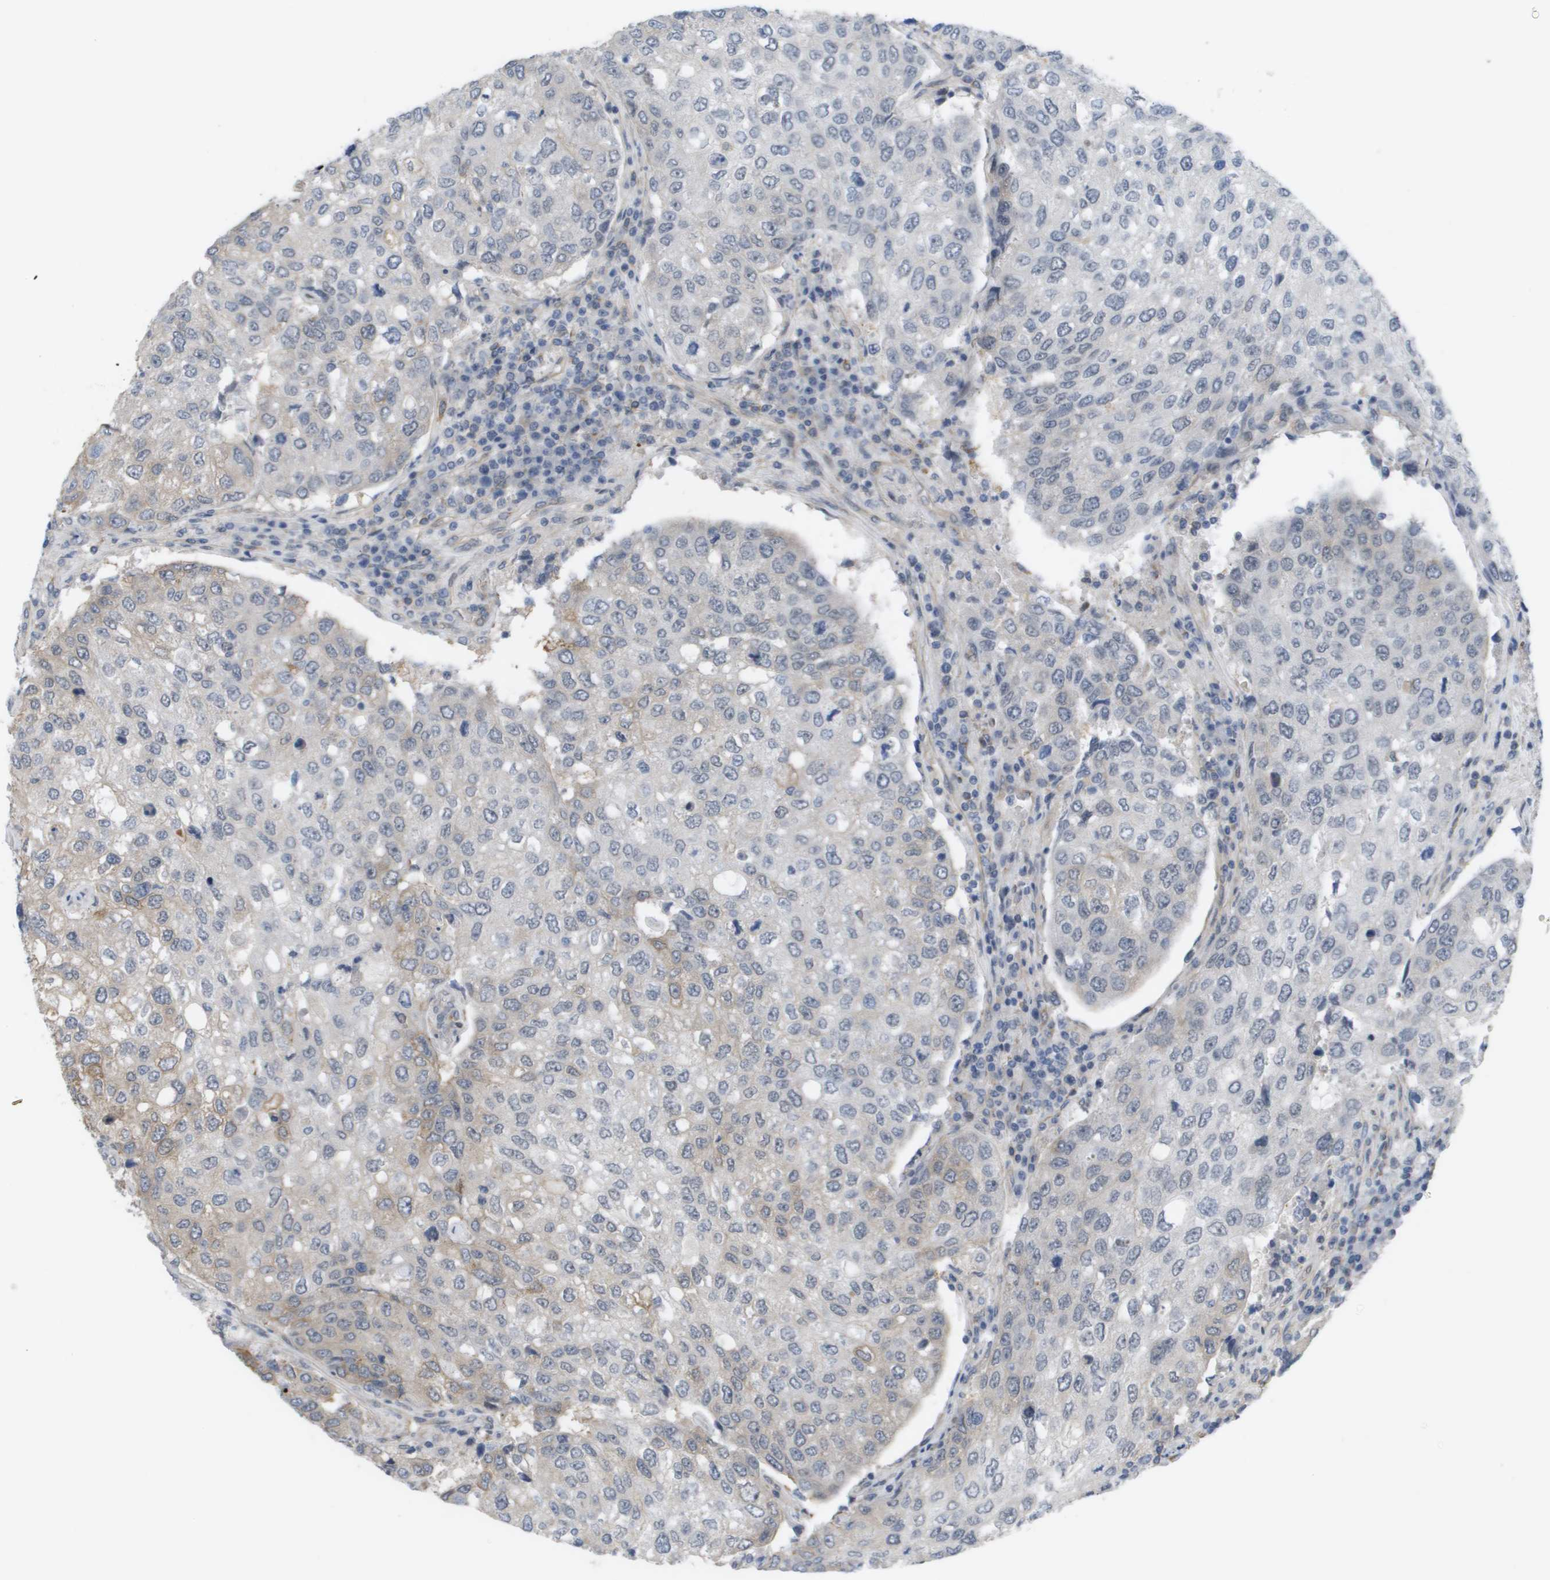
{"staining": {"intensity": "negative", "quantity": "none", "location": "none"}, "tissue": "urothelial cancer", "cell_type": "Tumor cells", "image_type": "cancer", "snomed": [{"axis": "morphology", "description": "Urothelial carcinoma, High grade"}, {"axis": "topography", "description": "Lymph node"}, {"axis": "topography", "description": "Urinary bladder"}], "caption": "Immunohistochemistry photomicrograph of neoplastic tissue: human urothelial carcinoma (high-grade) stained with DAB reveals no significant protein positivity in tumor cells.", "gene": "MTARC2", "patient": {"sex": "male", "age": 51}}